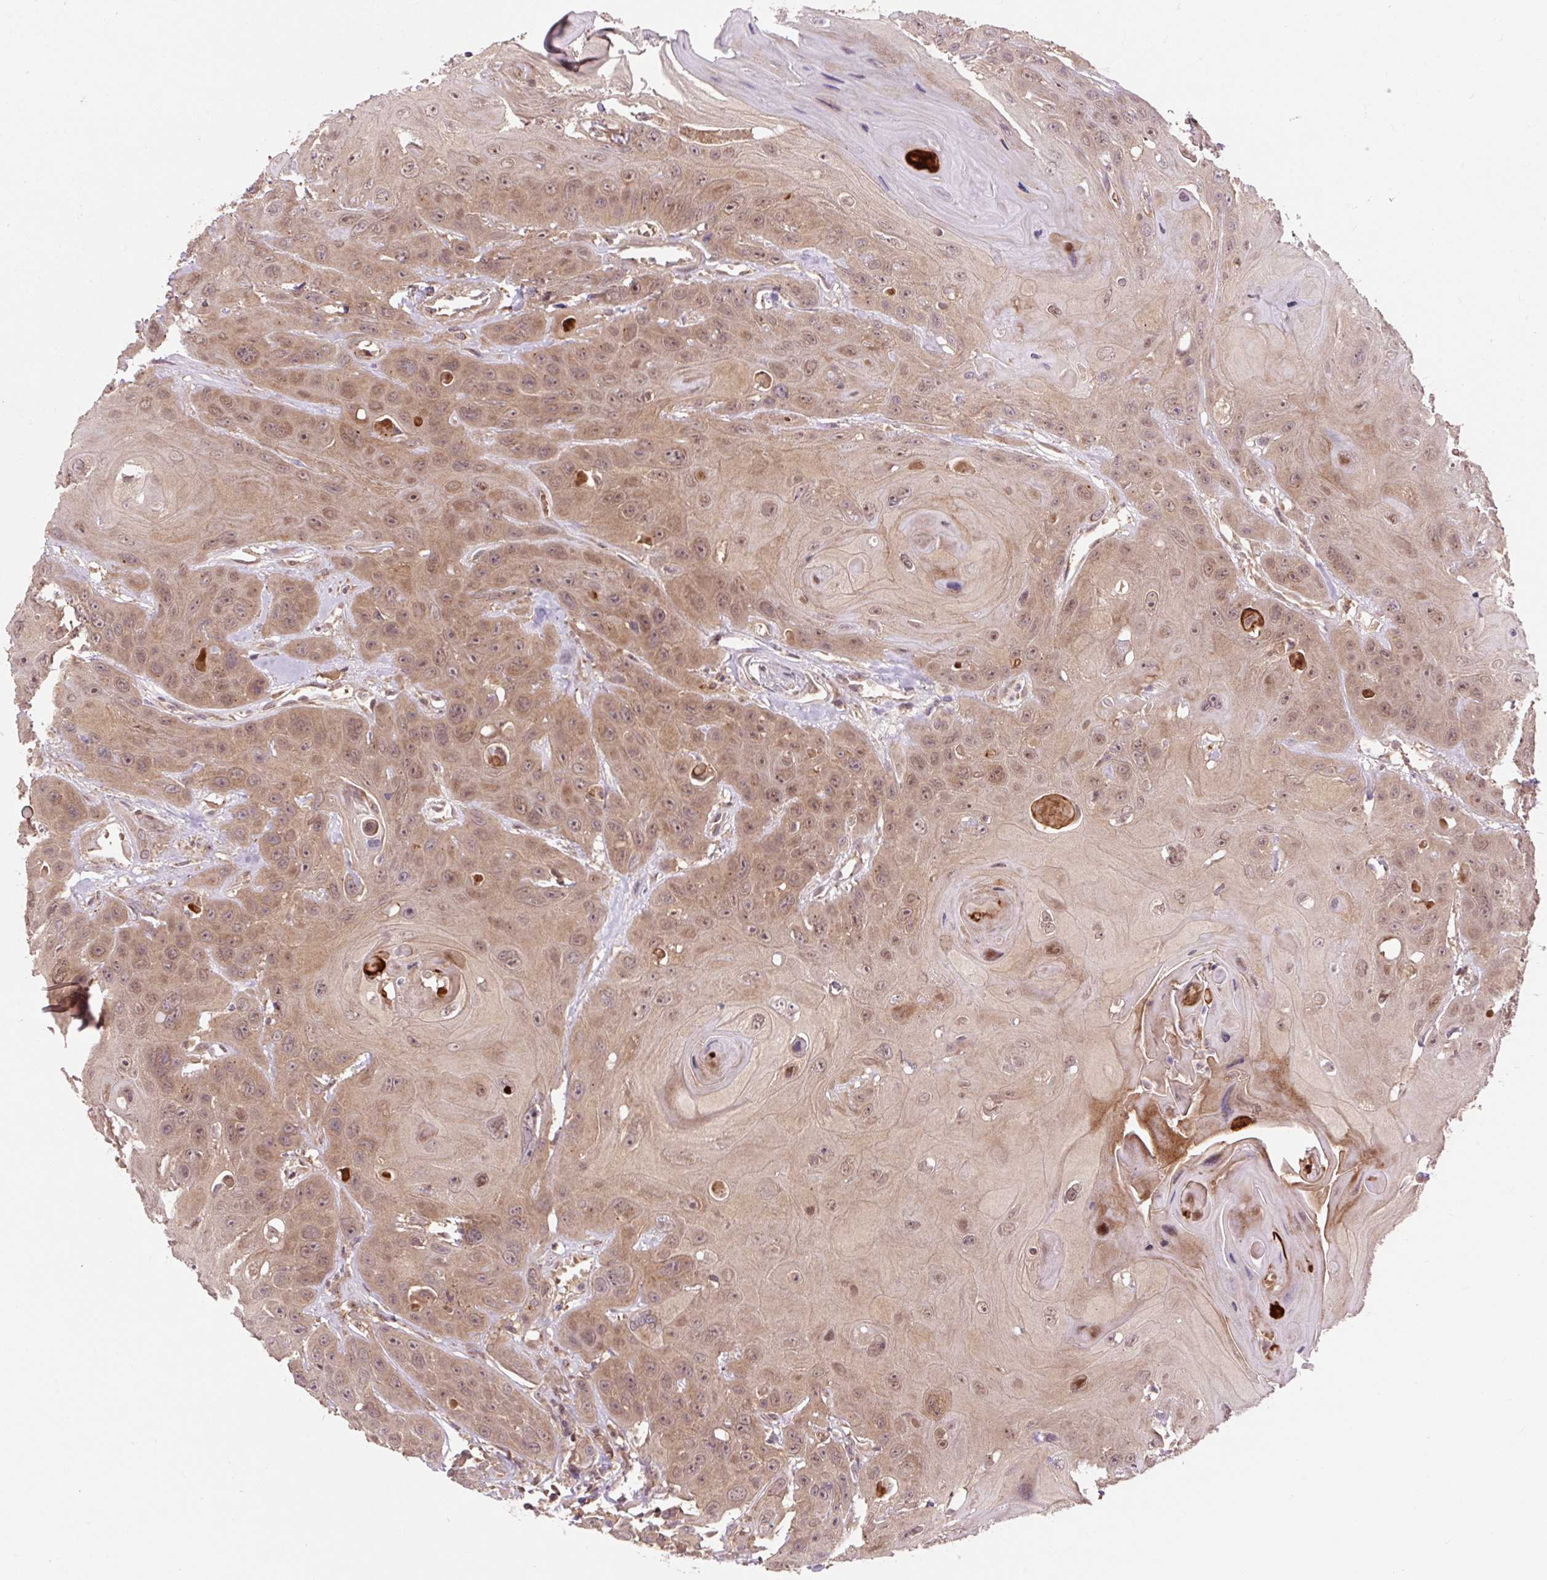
{"staining": {"intensity": "moderate", "quantity": "25%-75%", "location": "cytoplasmic/membranous"}, "tissue": "head and neck cancer", "cell_type": "Tumor cells", "image_type": "cancer", "snomed": [{"axis": "morphology", "description": "Squamous cell carcinoma, NOS"}, {"axis": "topography", "description": "Head-Neck"}], "caption": "A brown stain shows moderate cytoplasmic/membranous positivity of a protein in human head and neck squamous cell carcinoma tumor cells.", "gene": "MMS19", "patient": {"sex": "female", "age": 59}}